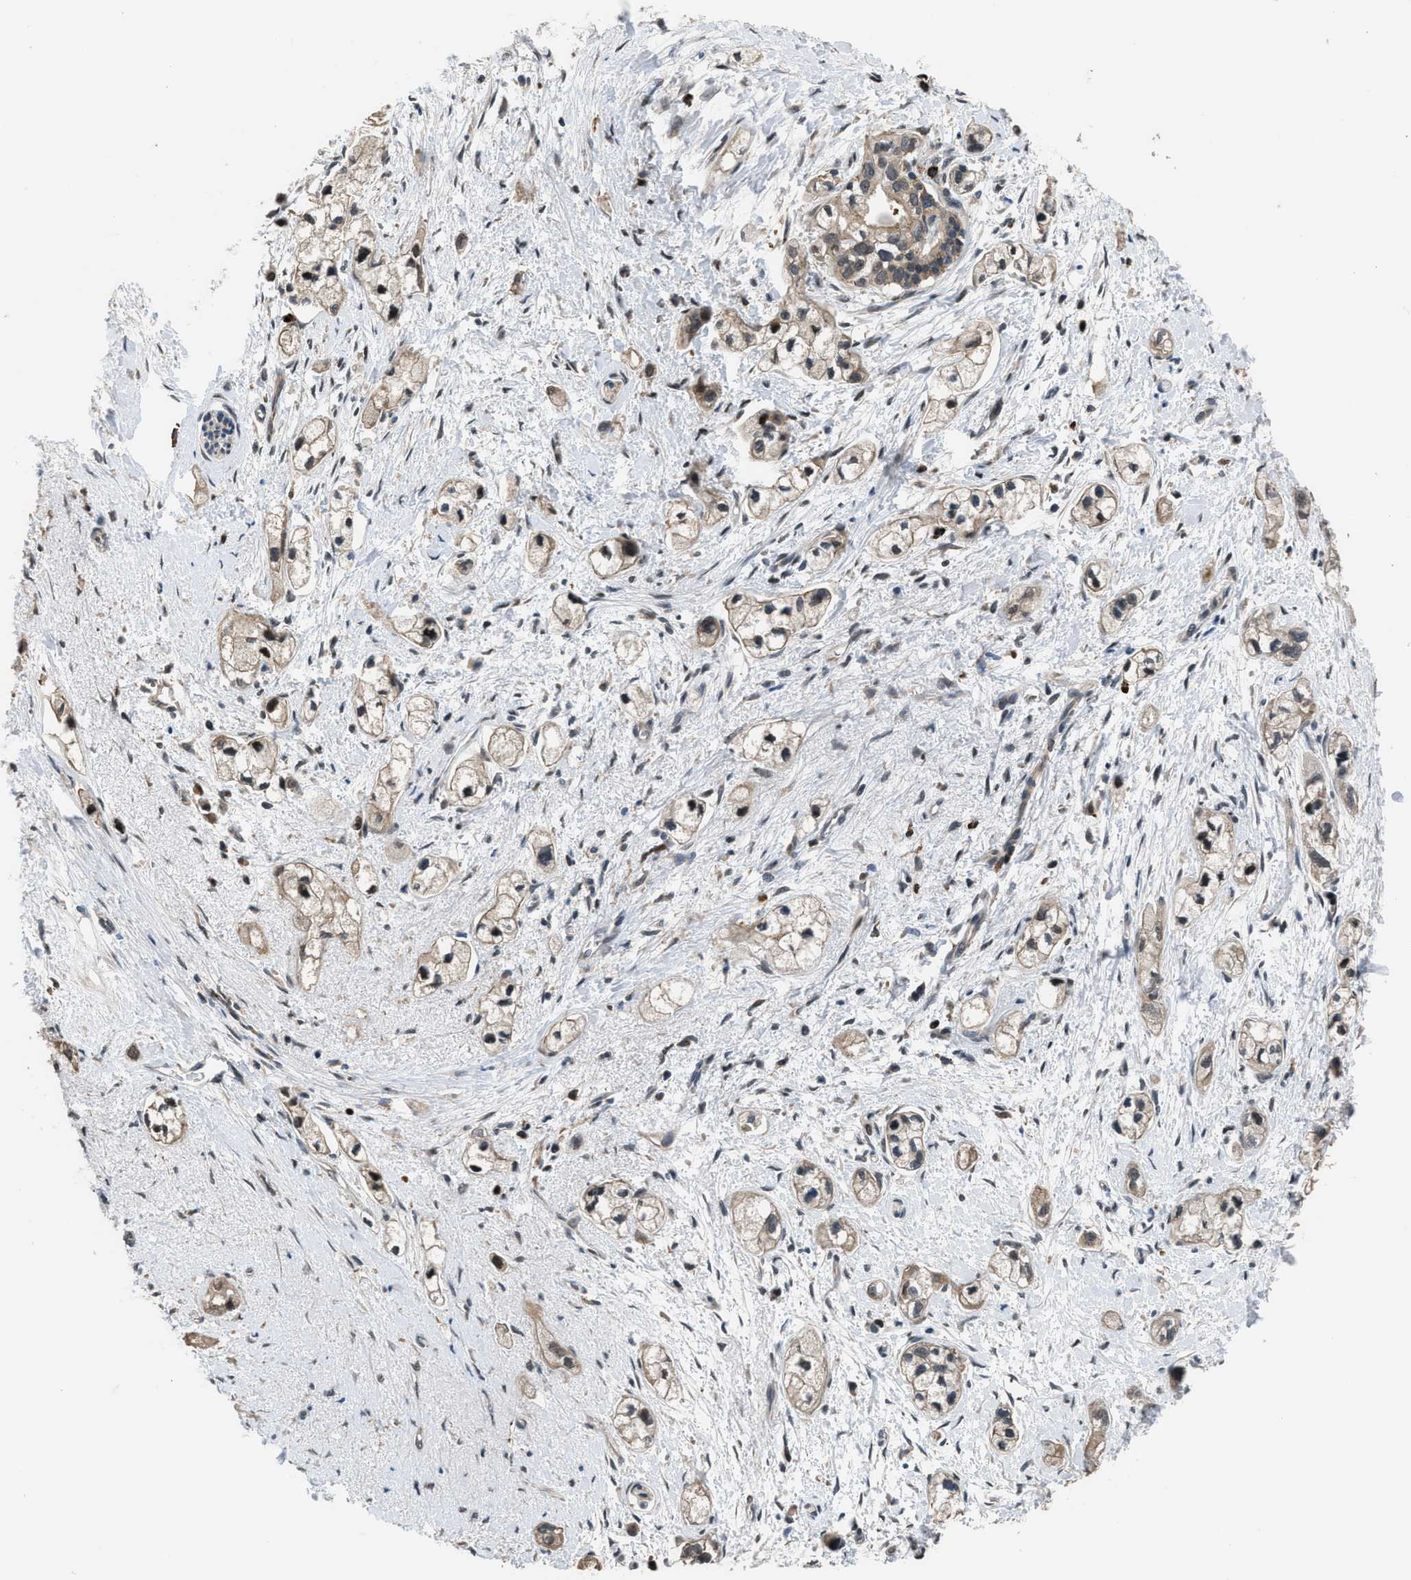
{"staining": {"intensity": "weak", "quantity": ">75%", "location": "cytoplasmic/membranous"}, "tissue": "pancreatic cancer", "cell_type": "Tumor cells", "image_type": "cancer", "snomed": [{"axis": "morphology", "description": "Adenocarcinoma, NOS"}, {"axis": "topography", "description": "Pancreas"}], "caption": "Protein analysis of pancreatic adenocarcinoma tissue shows weak cytoplasmic/membranous expression in approximately >75% of tumor cells. (brown staining indicates protein expression, while blue staining denotes nuclei).", "gene": "CTBS", "patient": {"sex": "male", "age": 74}}